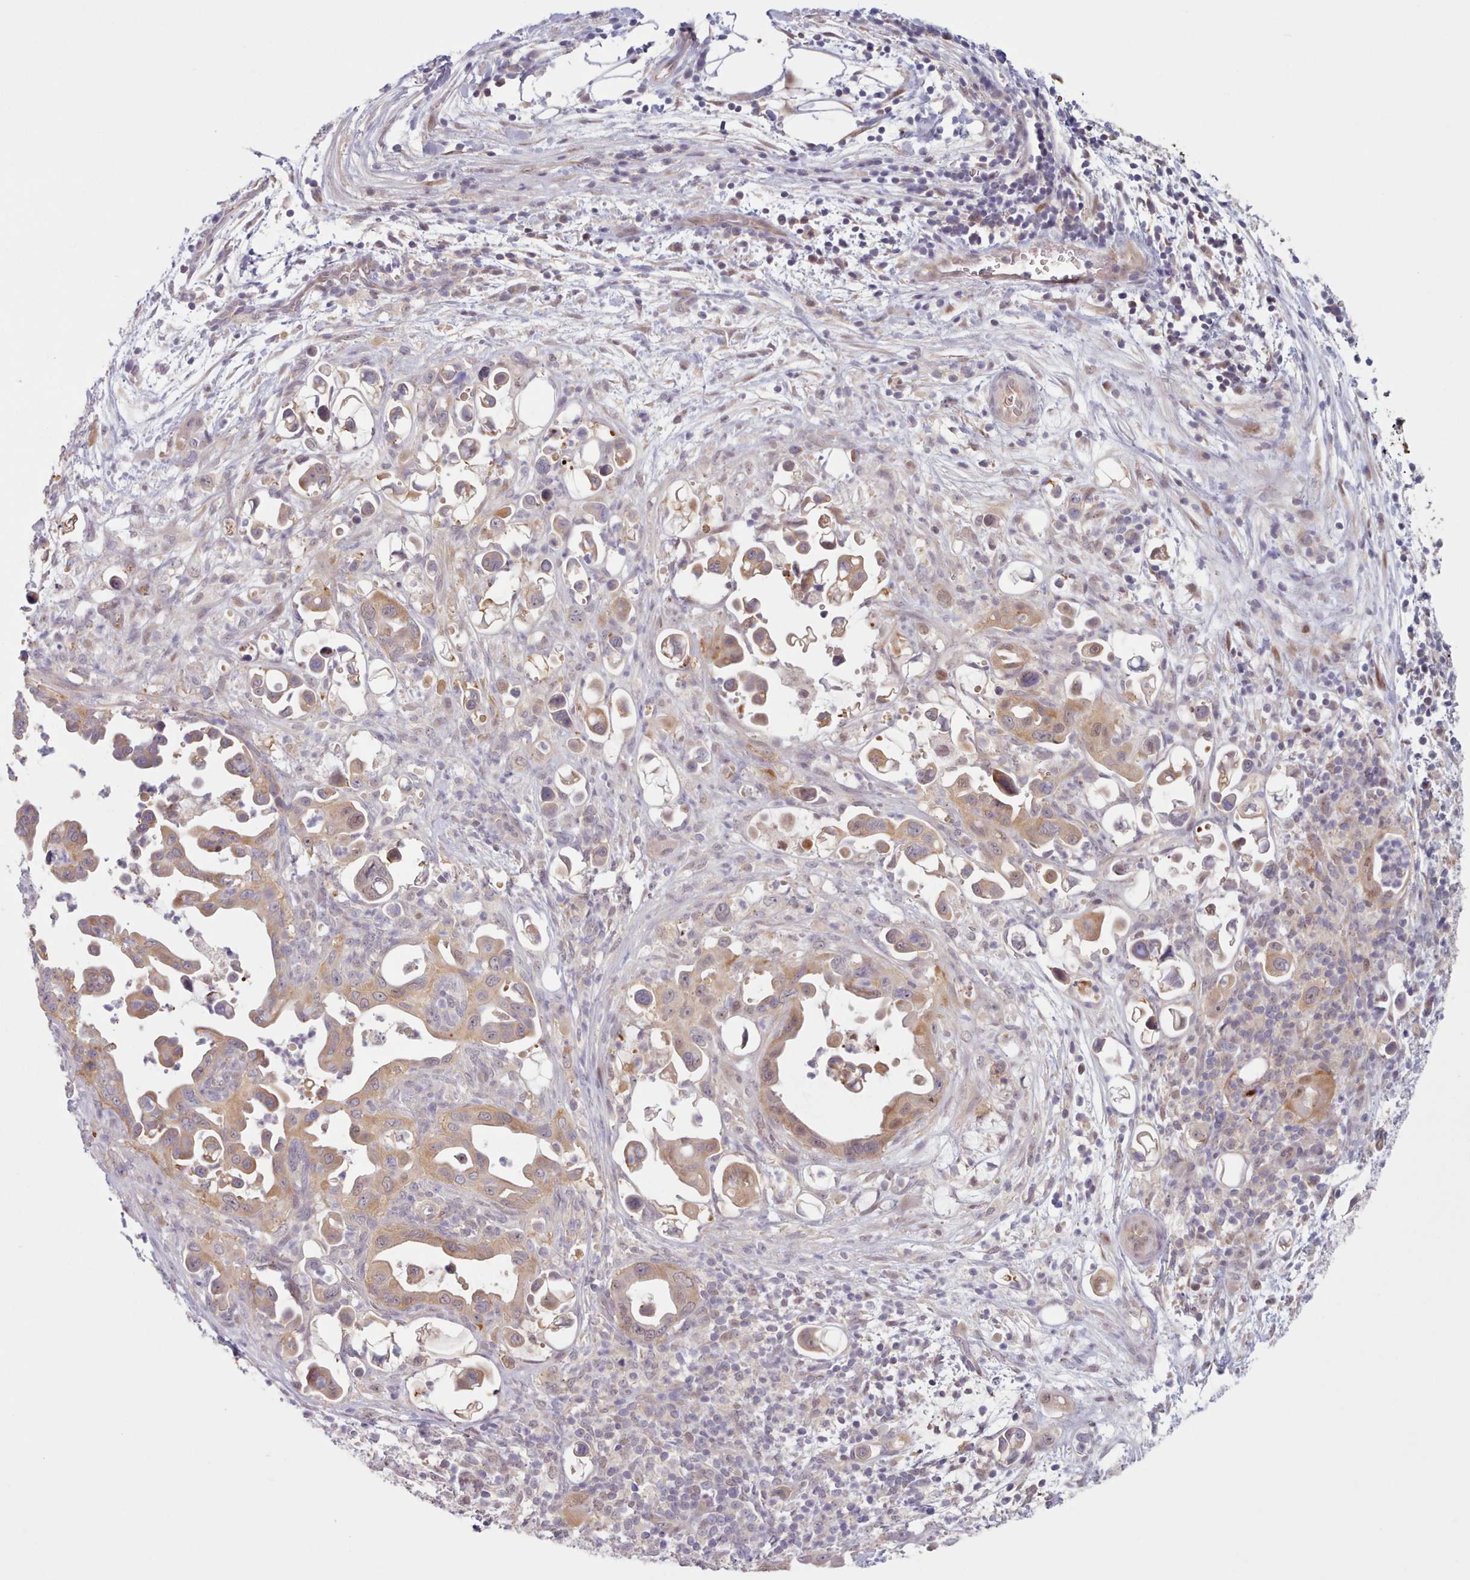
{"staining": {"intensity": "moderate", "quantity": "25%-75%", "location": "cytoplasmic/membranous,nuclear"}, "tissue": "pancreatic cancer", "cell_type": "Tumor cells", "image_type": "cancer", "snomed": [{"axis": "morphology", "description": "Adenocarcinoma, NOS"}, {"axis": "topography", "description": "Pancreas"}], "caption": "Human pancreatic cancer stained for a protein (brown) exhibits moderate cytoplasmic/membranous and nuclear positive expression in approximately 25%-75% of tumor cells.", "gene": "KBTBD7", "patient": {"sex": "male", "age": 61}}